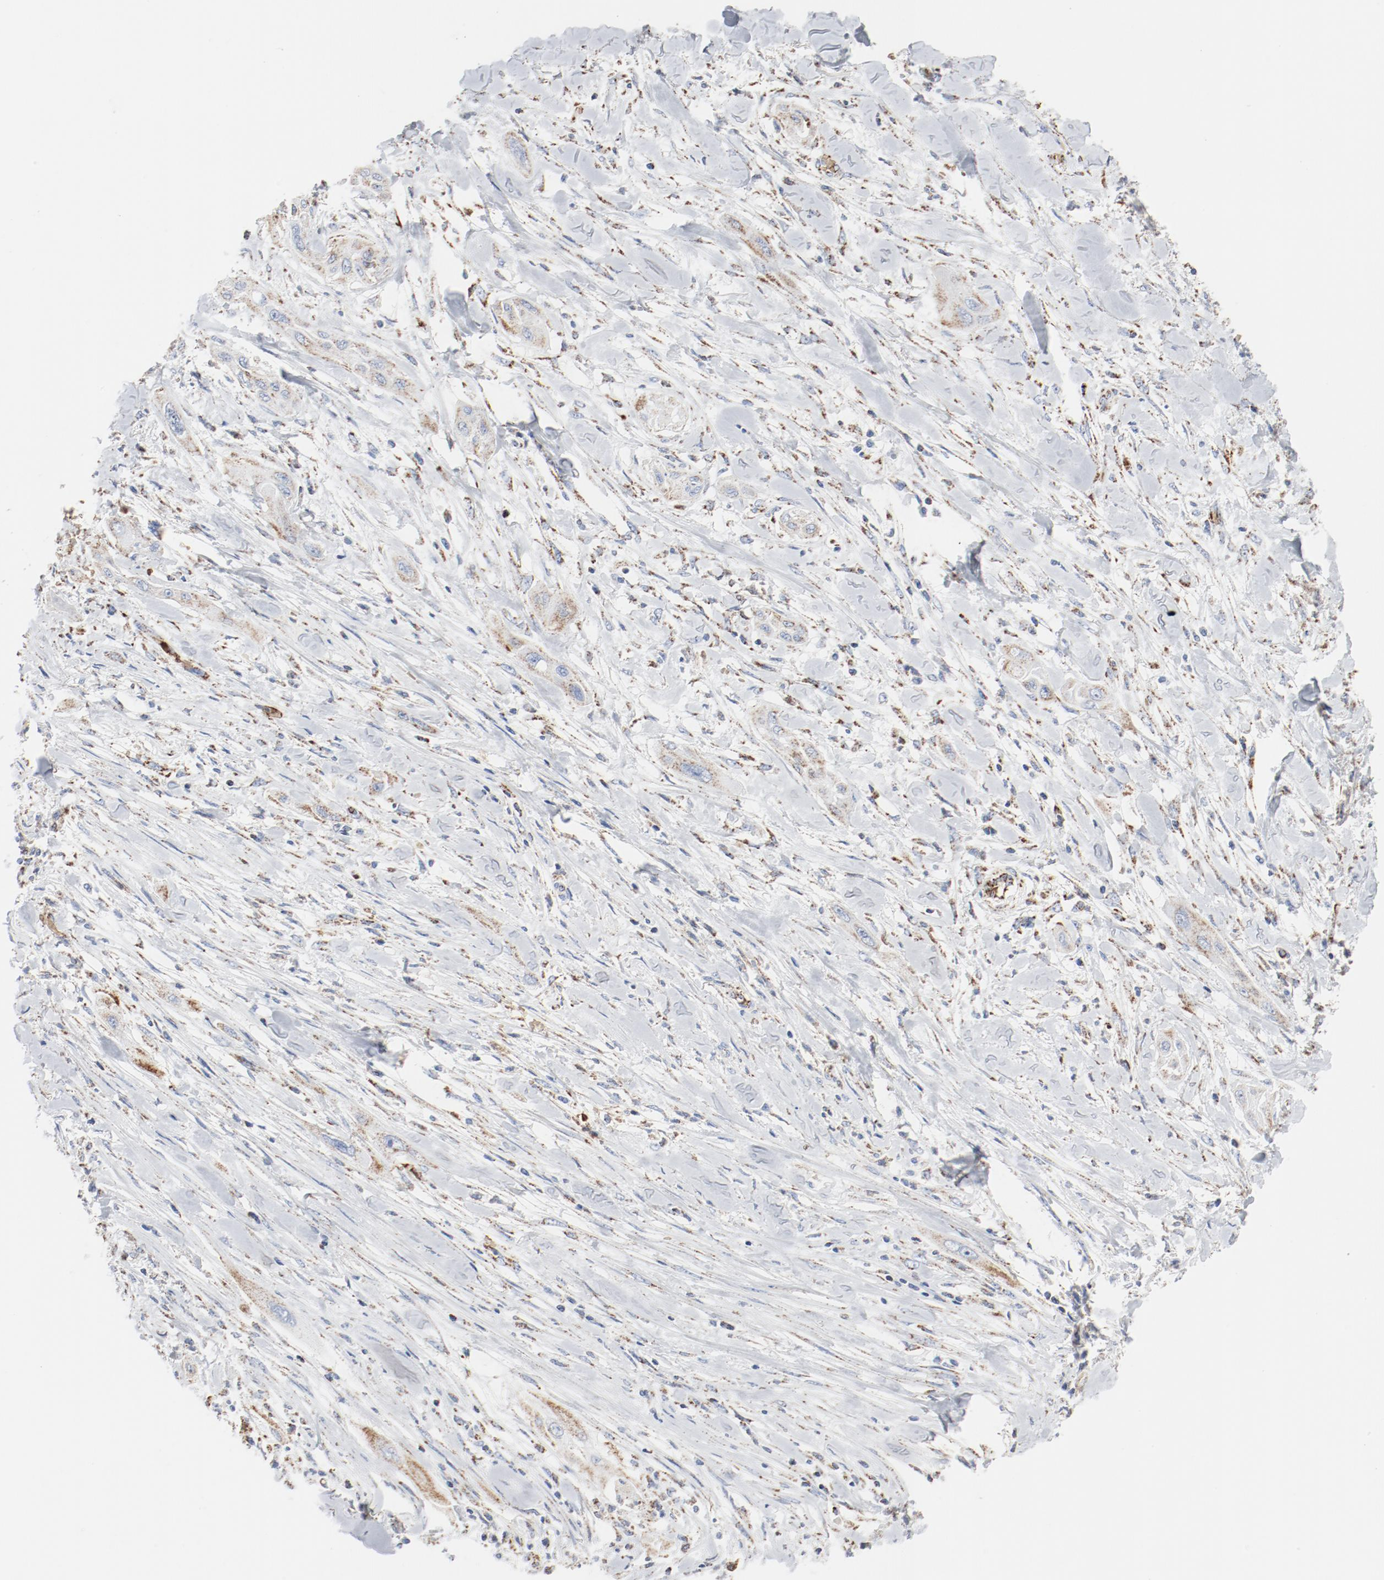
{"staining": {"intensity": "weak", "quantity": "25%-75%", "location": "cytoplasmic/membranous"}, "tissue": "lung cancer", "cell_type": "Tumor cells", "image_type": "cancer", "snomed": [{"axis": "morphology", "description": "Squamous cell carcinoma, NOS"}, {"axis": "topography", "description": "Lung"}], "caption": "A brown stain highlights weak cytoplasmic/membranous positivity of a protein in lung squamous cell carcinoma tumor cells. The protein of interest is shown in brown color, while the nuclei are stained blue.", "gene": "NDUFB8", "patient": {"sex": "female", "age": 47}}